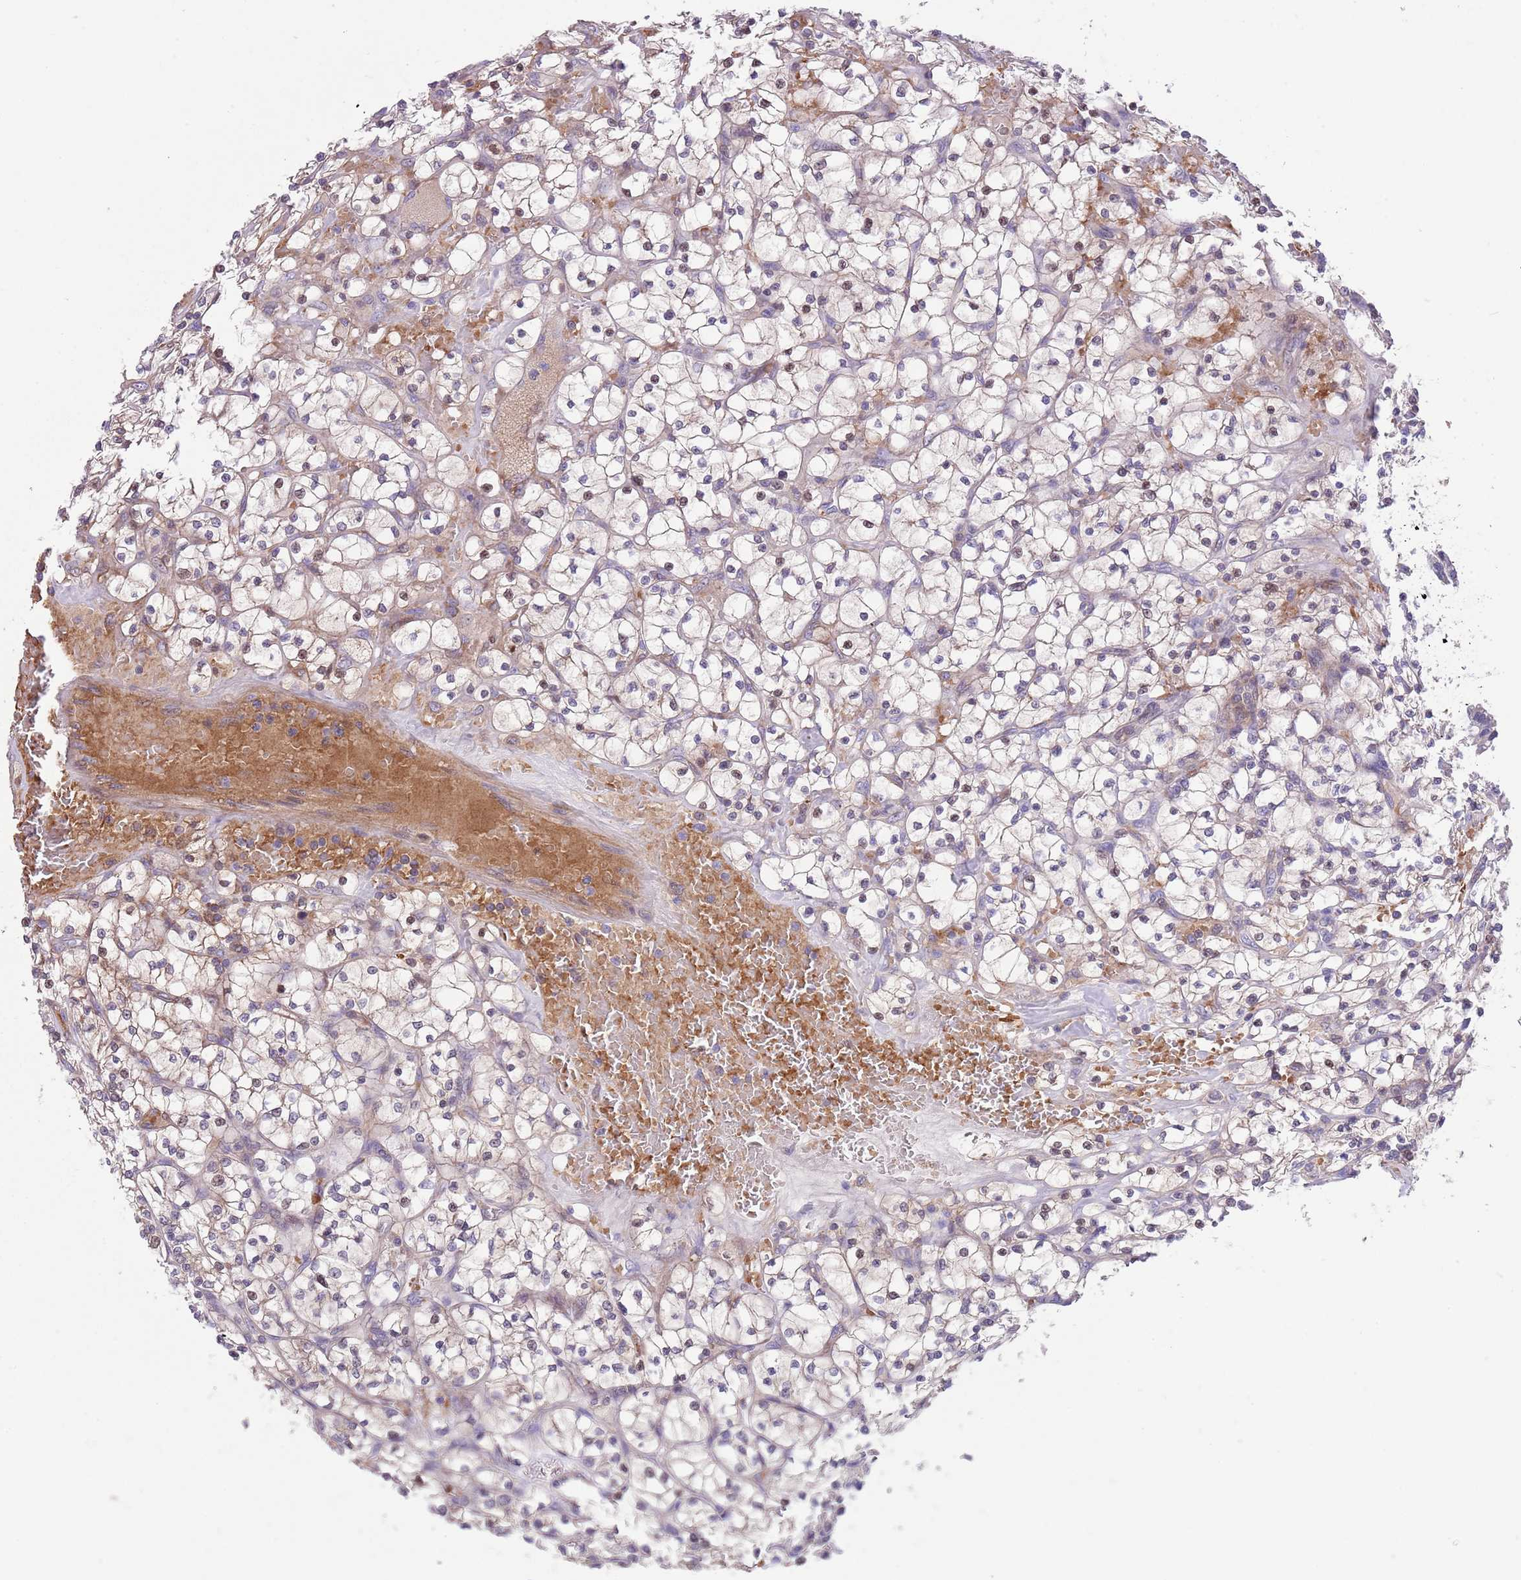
{"staining": {"intensity": "negative", "quantity": "none", "location": "none"}, "tissue": "renal cancer", "cell_type": "Tumor cells", "image_type": "cancer", "snomed": [{"axis": "morphology", "description": "Adenocarcinoma, NOS"}, {"axis": "topography", "description": "Kidney"}], "caption": "Renal cancer was stained to show a protein in brown. There is no significant staining in tumor cells. Brightfield microscopy of immunohistochemistry (IHC) stained with DAB (brown) and hematoxylin (blue), captured at high magnification.", "gene": "ZNF14", "patient": {"sex": "female", "age": 64}}